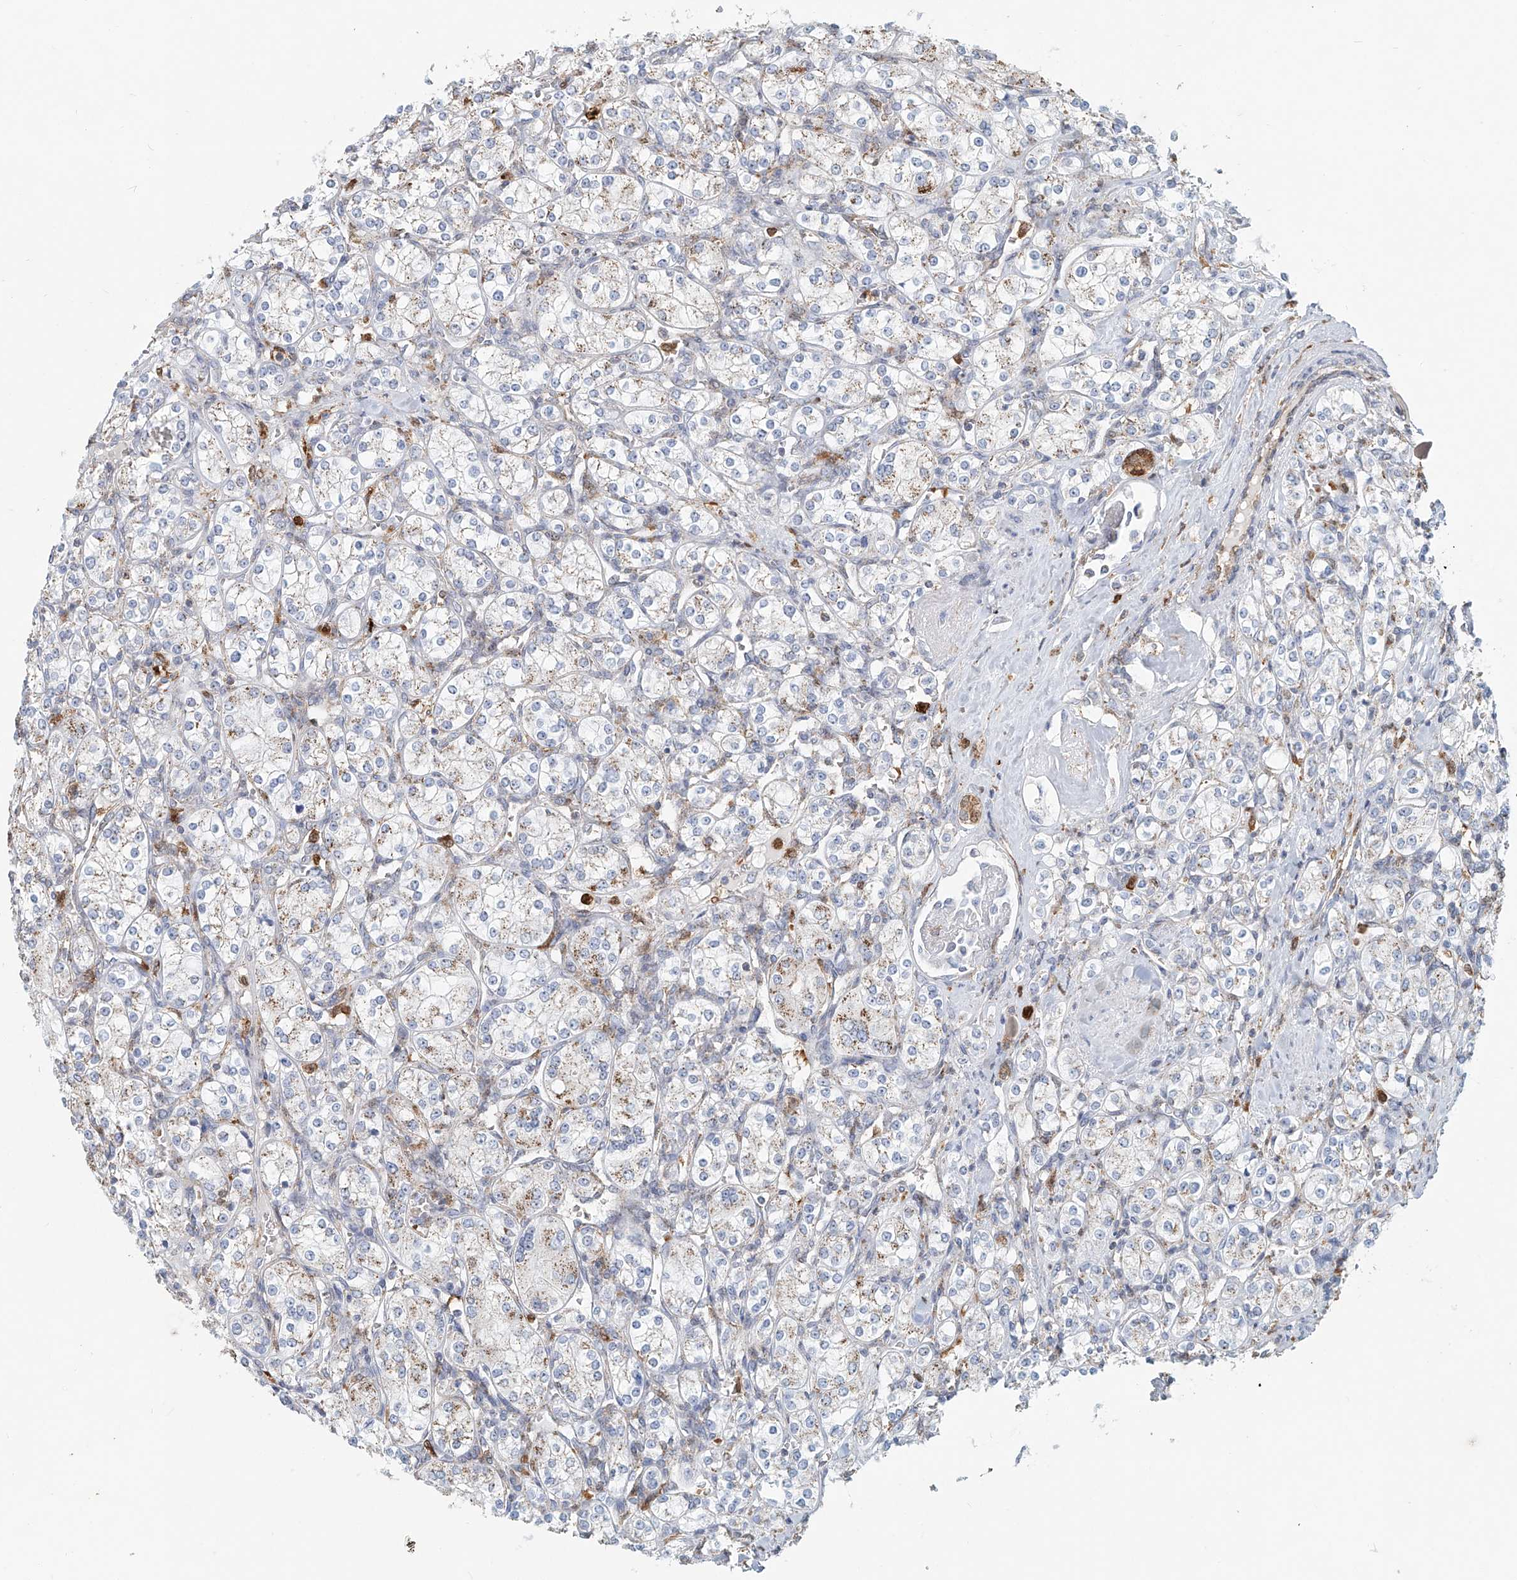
{"staining": {"intensity": "moderate", "quantity": "<25%", "location": "cytoplasmic/membranous"}, "tissue": "renal cancer", "cell_type": "Tumor cells", "image_type": "cancer", "snomed": [{"axis": "morphology", "description": "Adenocarcinoma, NOS"}, {"axis": "topography", "description": "Kidney"}], "caption": "This is a micrograph of immunohistochemistry staining of renal adenocarcinoma, which shows moderate positivity in the cytoplasmic/membranous of tumor cells.", "gene": "PTPRA", "patient": {"sex": "male", "age": 77}}